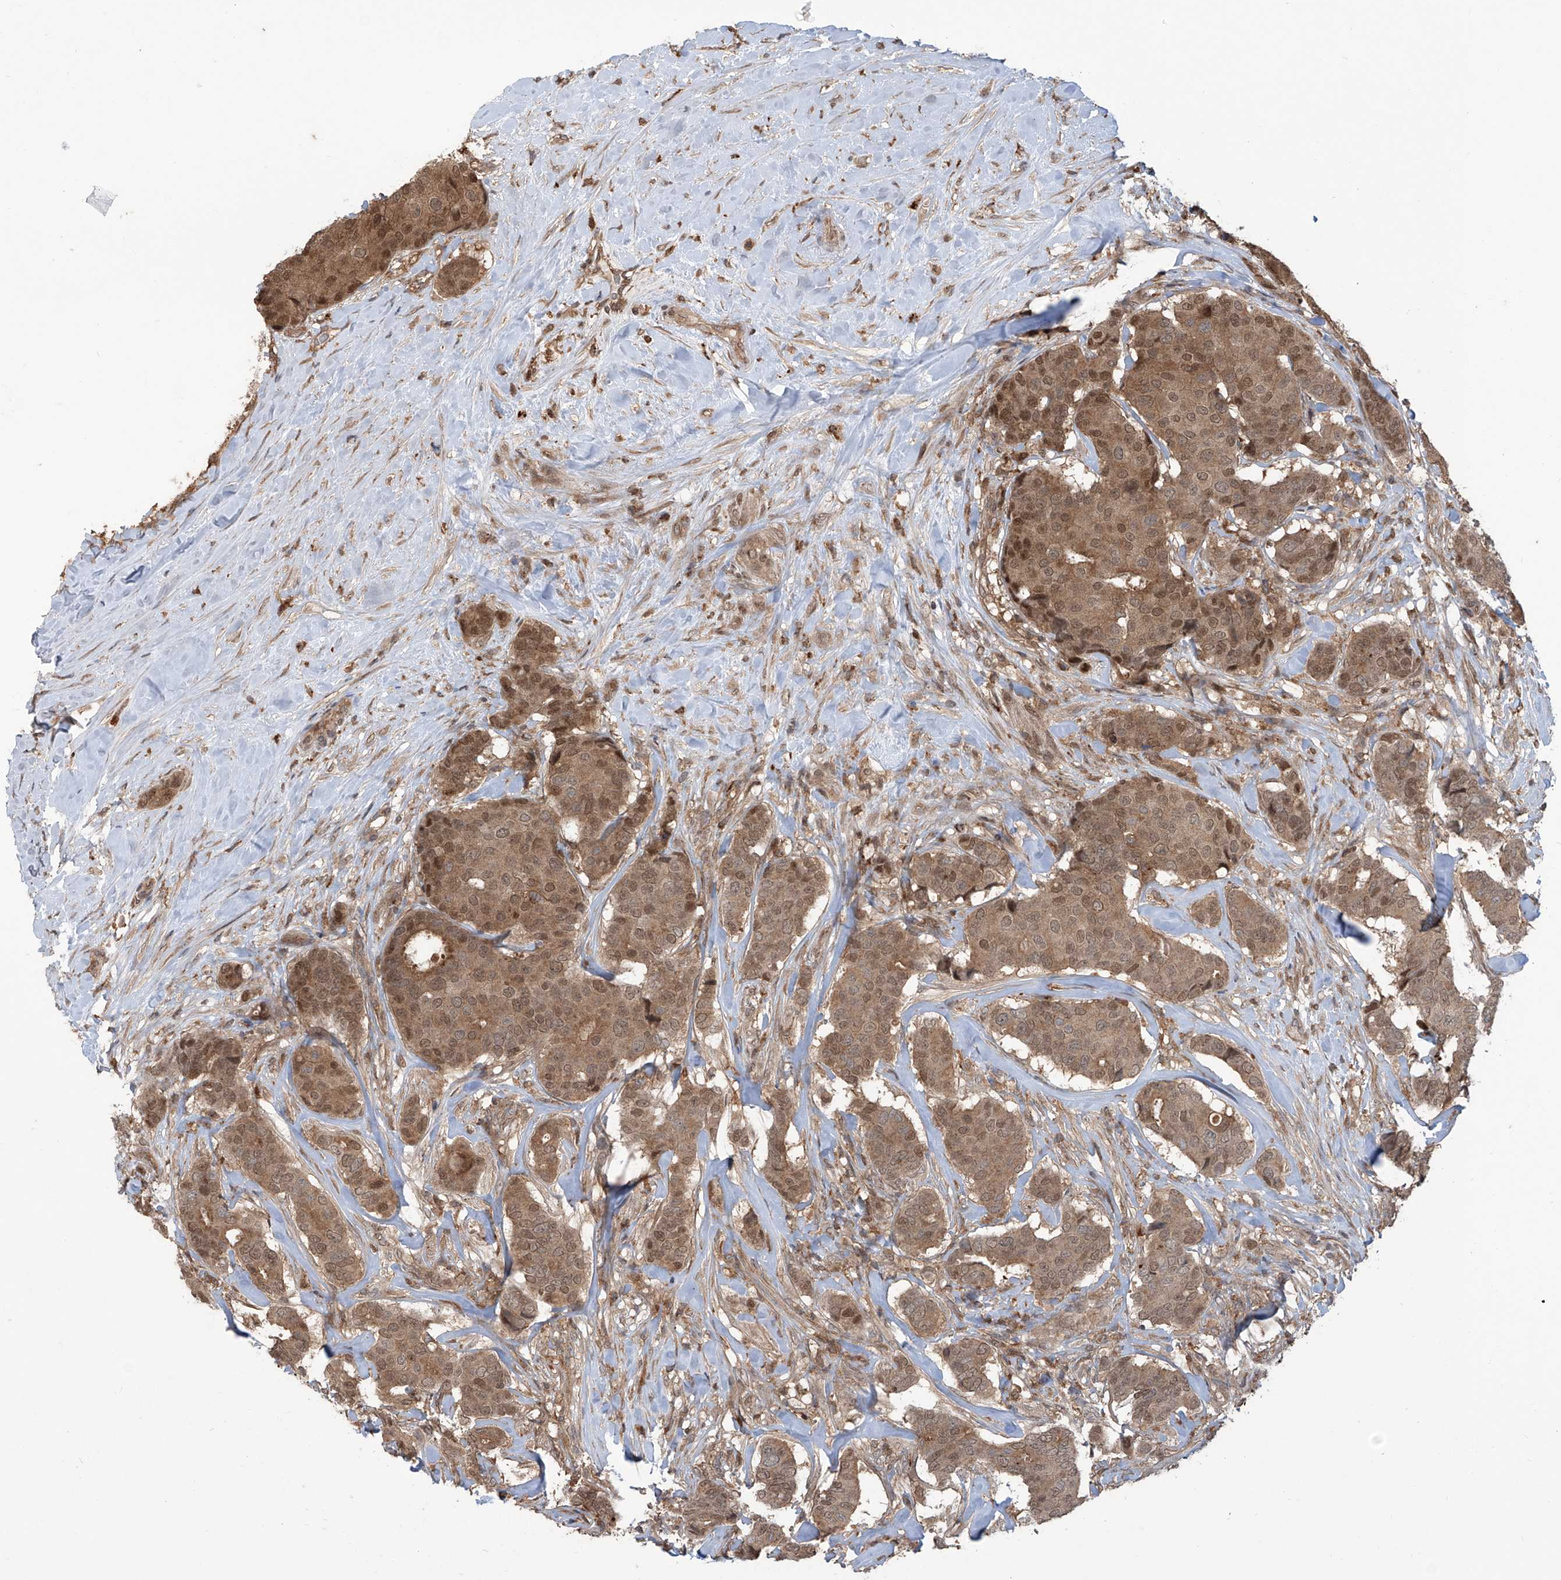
{"staining": {"intensity": "moderate", "quantity": ">75%", "location": "cytoplasmic/membranous,nuclear"}, "tissue": "breast cancer", "cell_type": "Tumor cells", "image_type": "cancer", "snomed": [{"axis": "morphology", "description": "Duct carcinoma"}, {"axis": "topography", "description": "Breast"}], "caption": "Human breast intraductal carcinoma stained with a brown dye demonstrates moderate cytoplasmic/membranous and nuclear positive positivity in about >75% of tumor cells.", "gene": "HOXC8", "patient": {"sex": "female", "age": 75}}